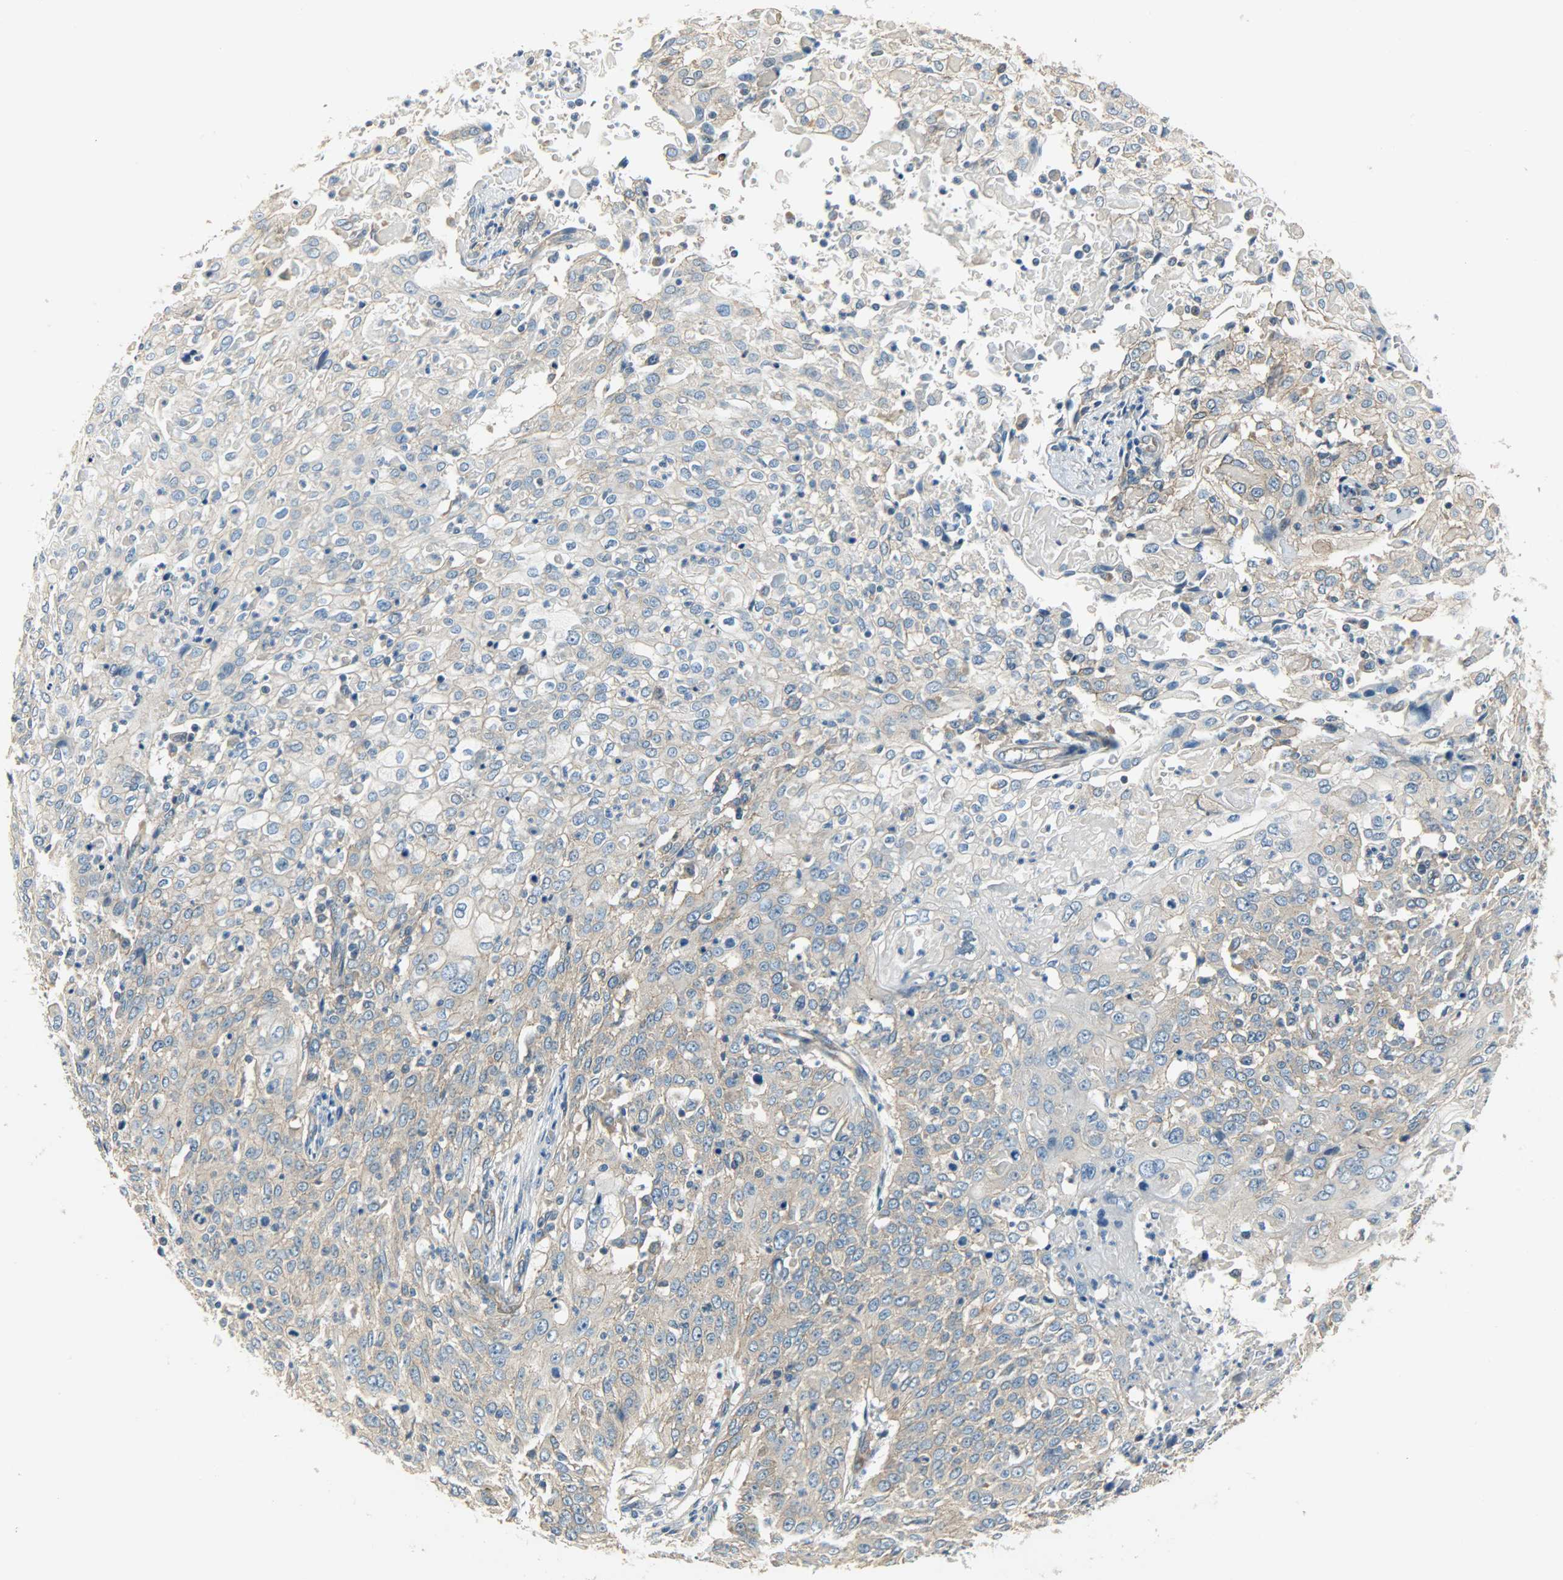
{"staining": {"intensity": "weak", "quantity": "25%-75%", "location": "cytoplasmic/membranous"}, "tissue": "cervical cancer", "cell_type": "Tumor cells", "image_type": "cancer", "snomed": [{"axis": "morphology", "description": "Squamous cell carcinoma, NOS"}, {"axis": "topography", "description": "Cervix"}], "caption": "Immunohistochemical staining of cervical squamous cell carcinoma demonstrates low levels of weak cytoplasmic/membranous protein positivity in approximately 25%-75% of tumor cells.", "gene": "KIAA1217", "patient": {"sex": "female", "age": 39}}